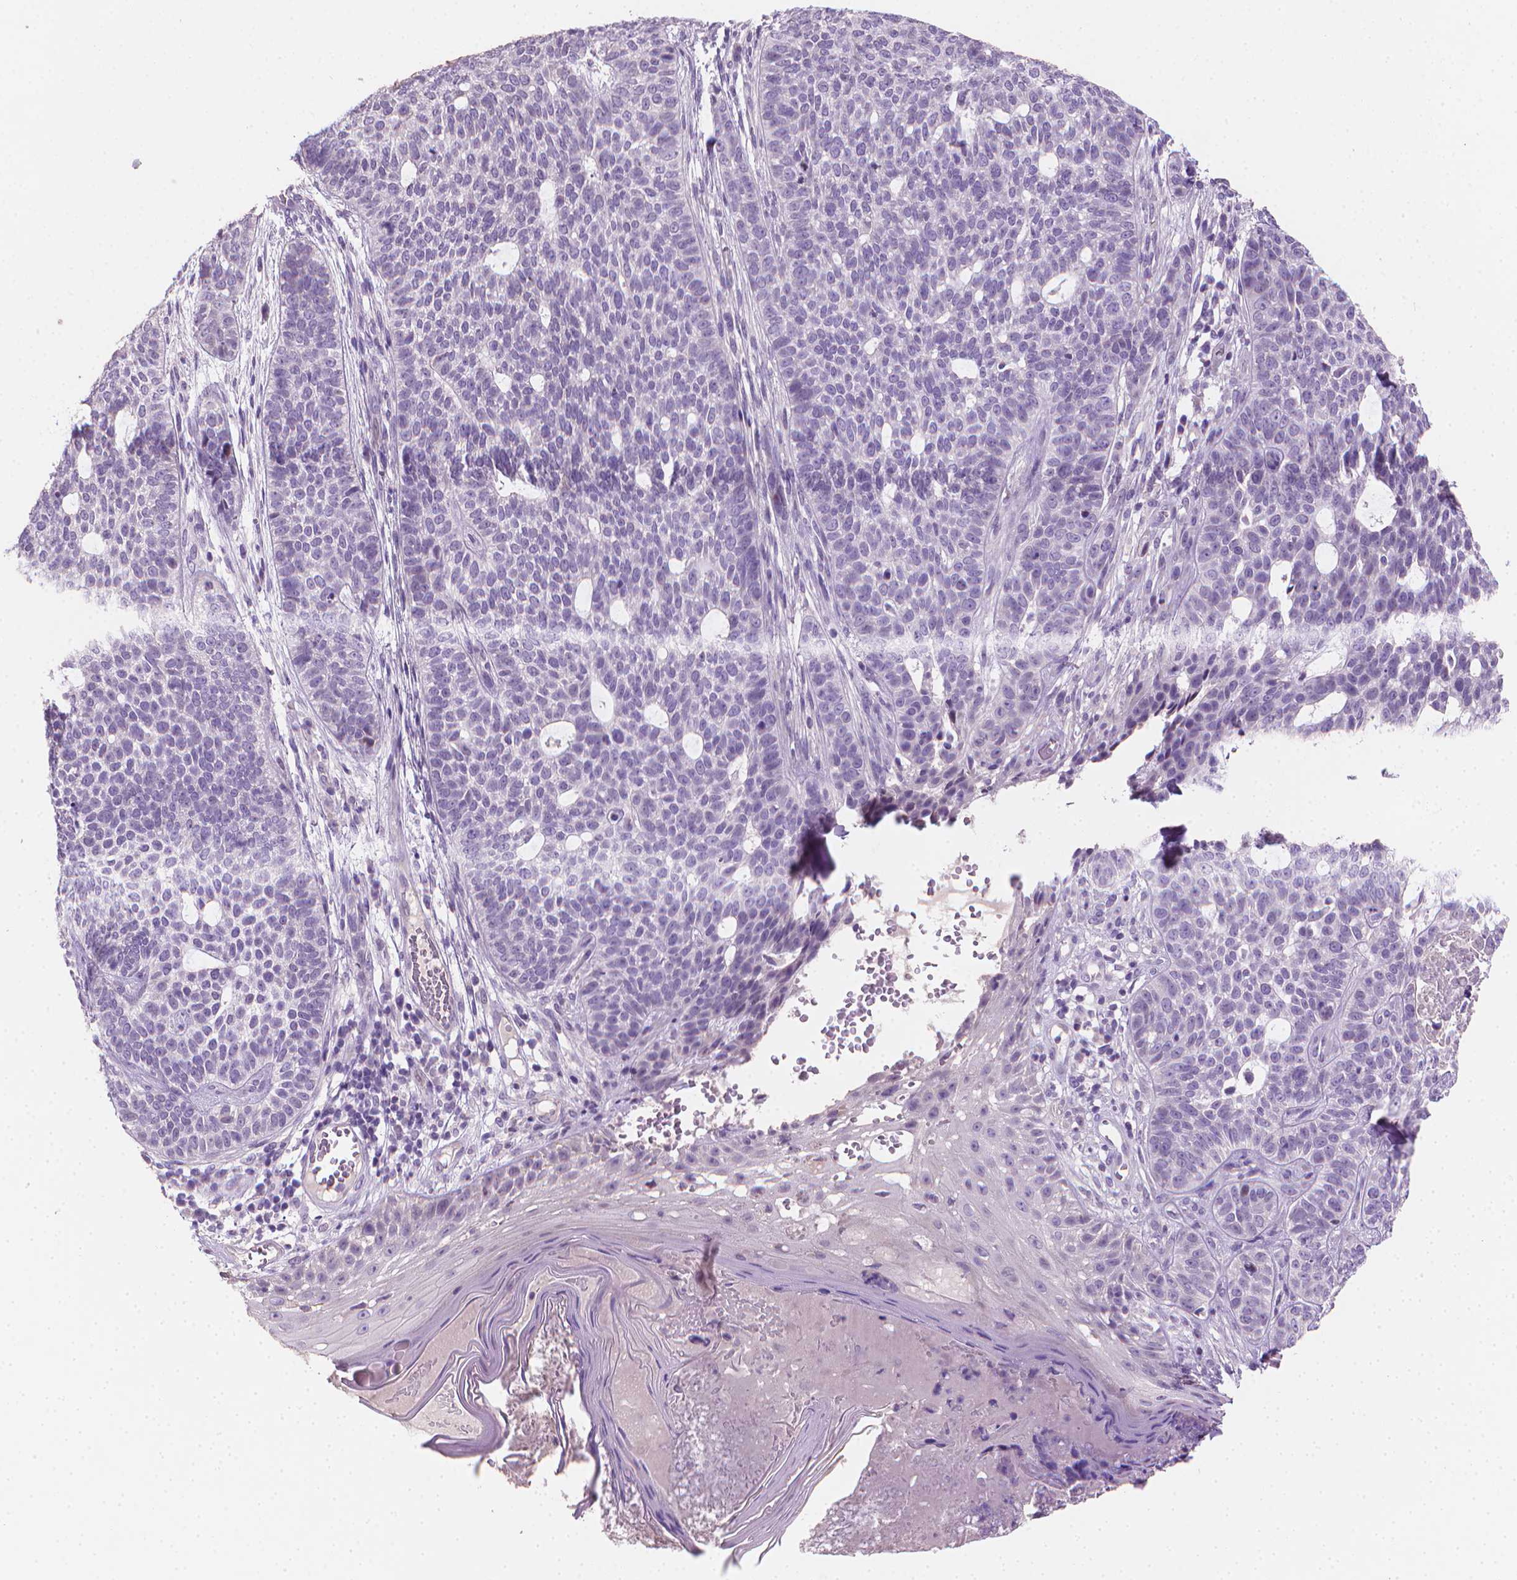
{"staining": {"intensity": "negative", "quantity": "none", "location": "none"}, "tissue": "skin cancer", "cell_type": "Tumor cells", "image_type": "cancer", "snomed": [{"axis": "morphology", "description": "Basal cell carcinoma"}, {"axis": "topography", "description": "Skin"}], "caption": "Histopathology image shows no protein positivity in tumor cells of skin basal cell carcinoma tissue.", "gene": "CLXN", "patient": {"sex": "female", "age": 69}}